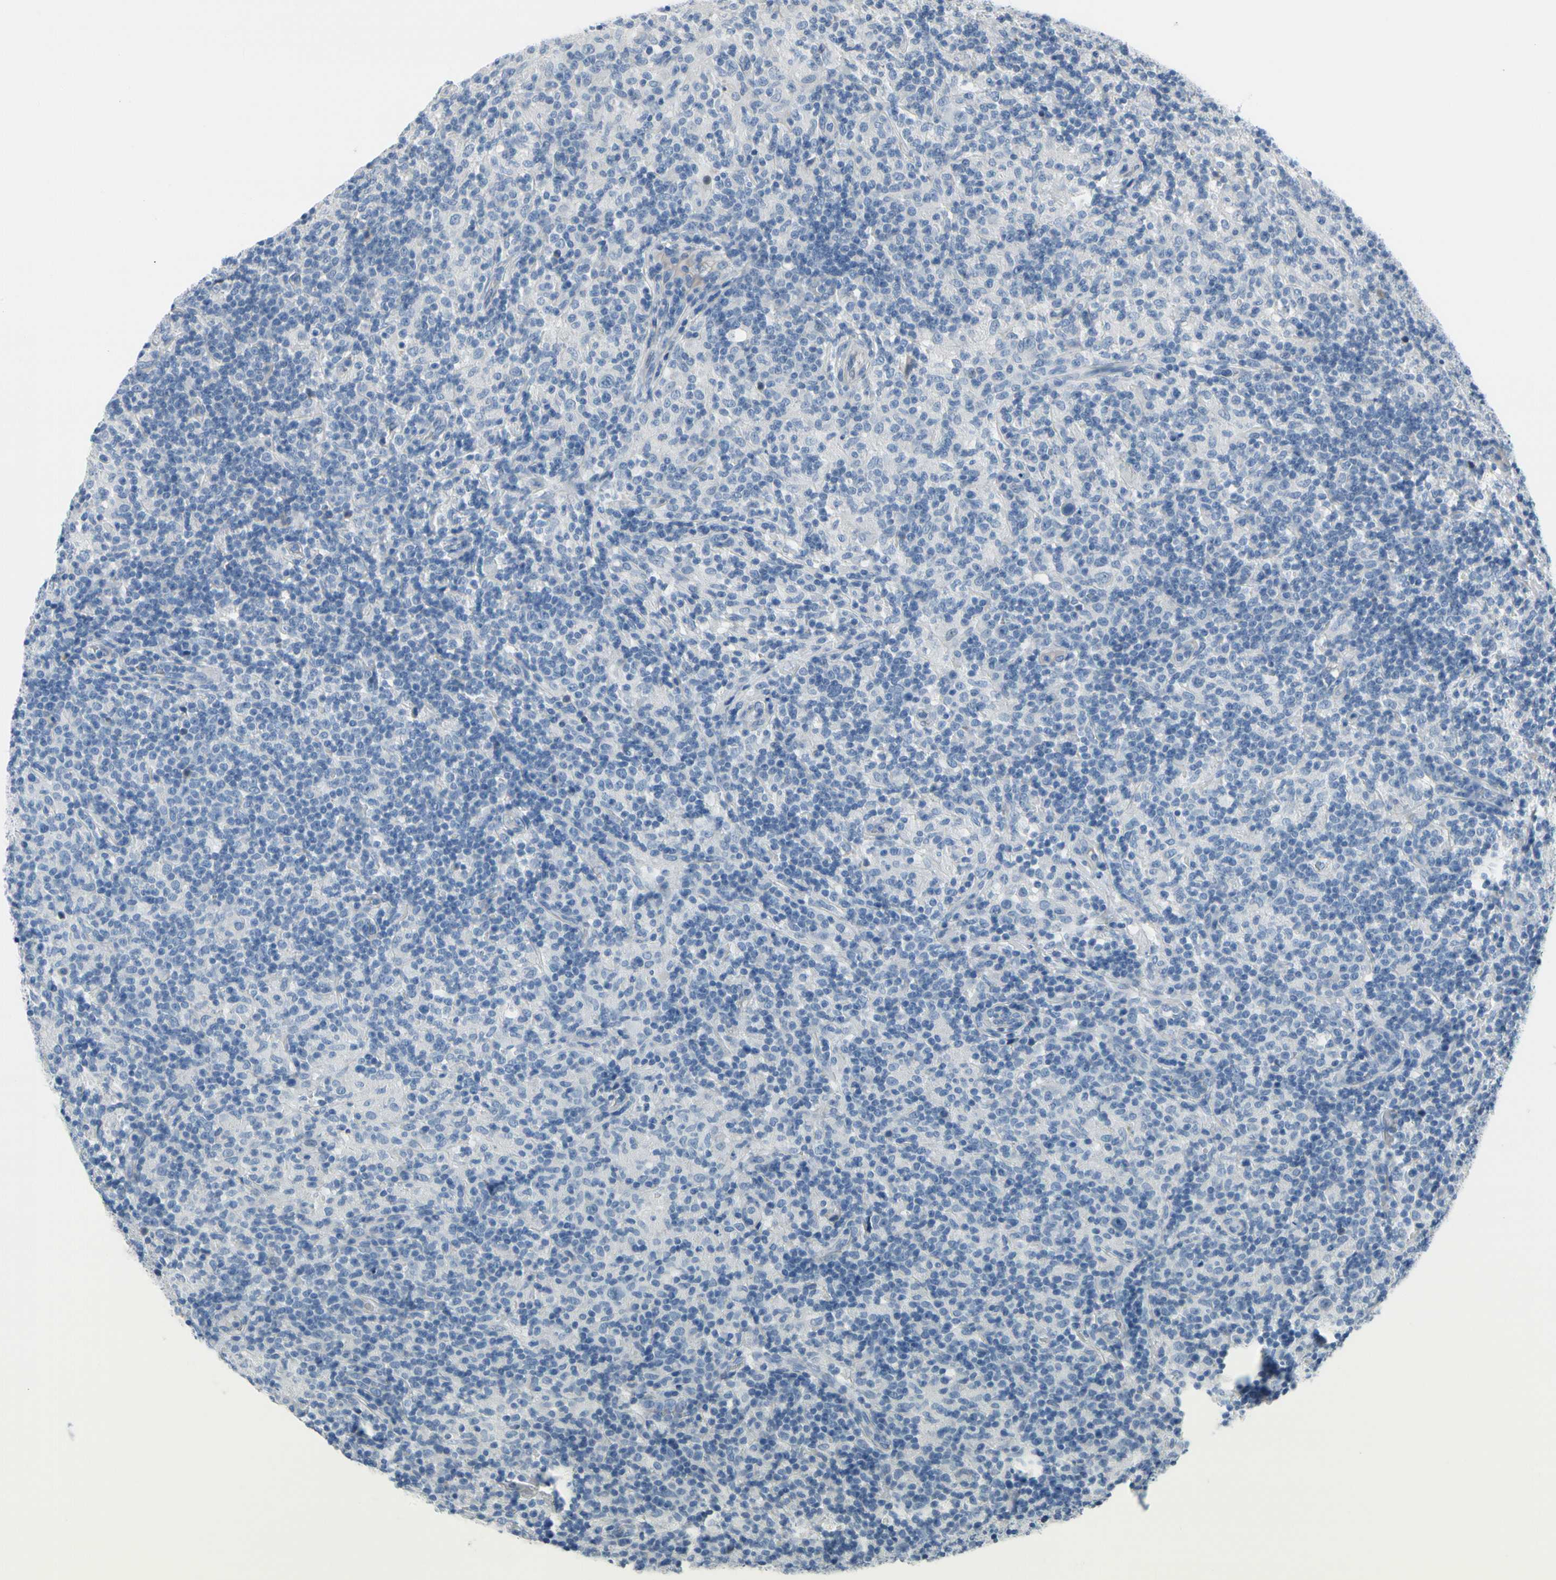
{"staining": {"intensity": "negative", "quantity": "none", "location": "none"}, "tissue": "lymphoma", "cell_type": "Tumor cells", "image_type": "cancer", "snomed": [{"axis": "morphology", "description": "Hodgkin's disease, NOS"}, {"axis": "topography", "description": "Lymph node"}], "caption": "This is an immunohistochemistry histopathology image of human lymphoma. There is no positivity in tumor cells.", "gene": "MUC5B", "patient": {"sex": "male", "age": 70}}